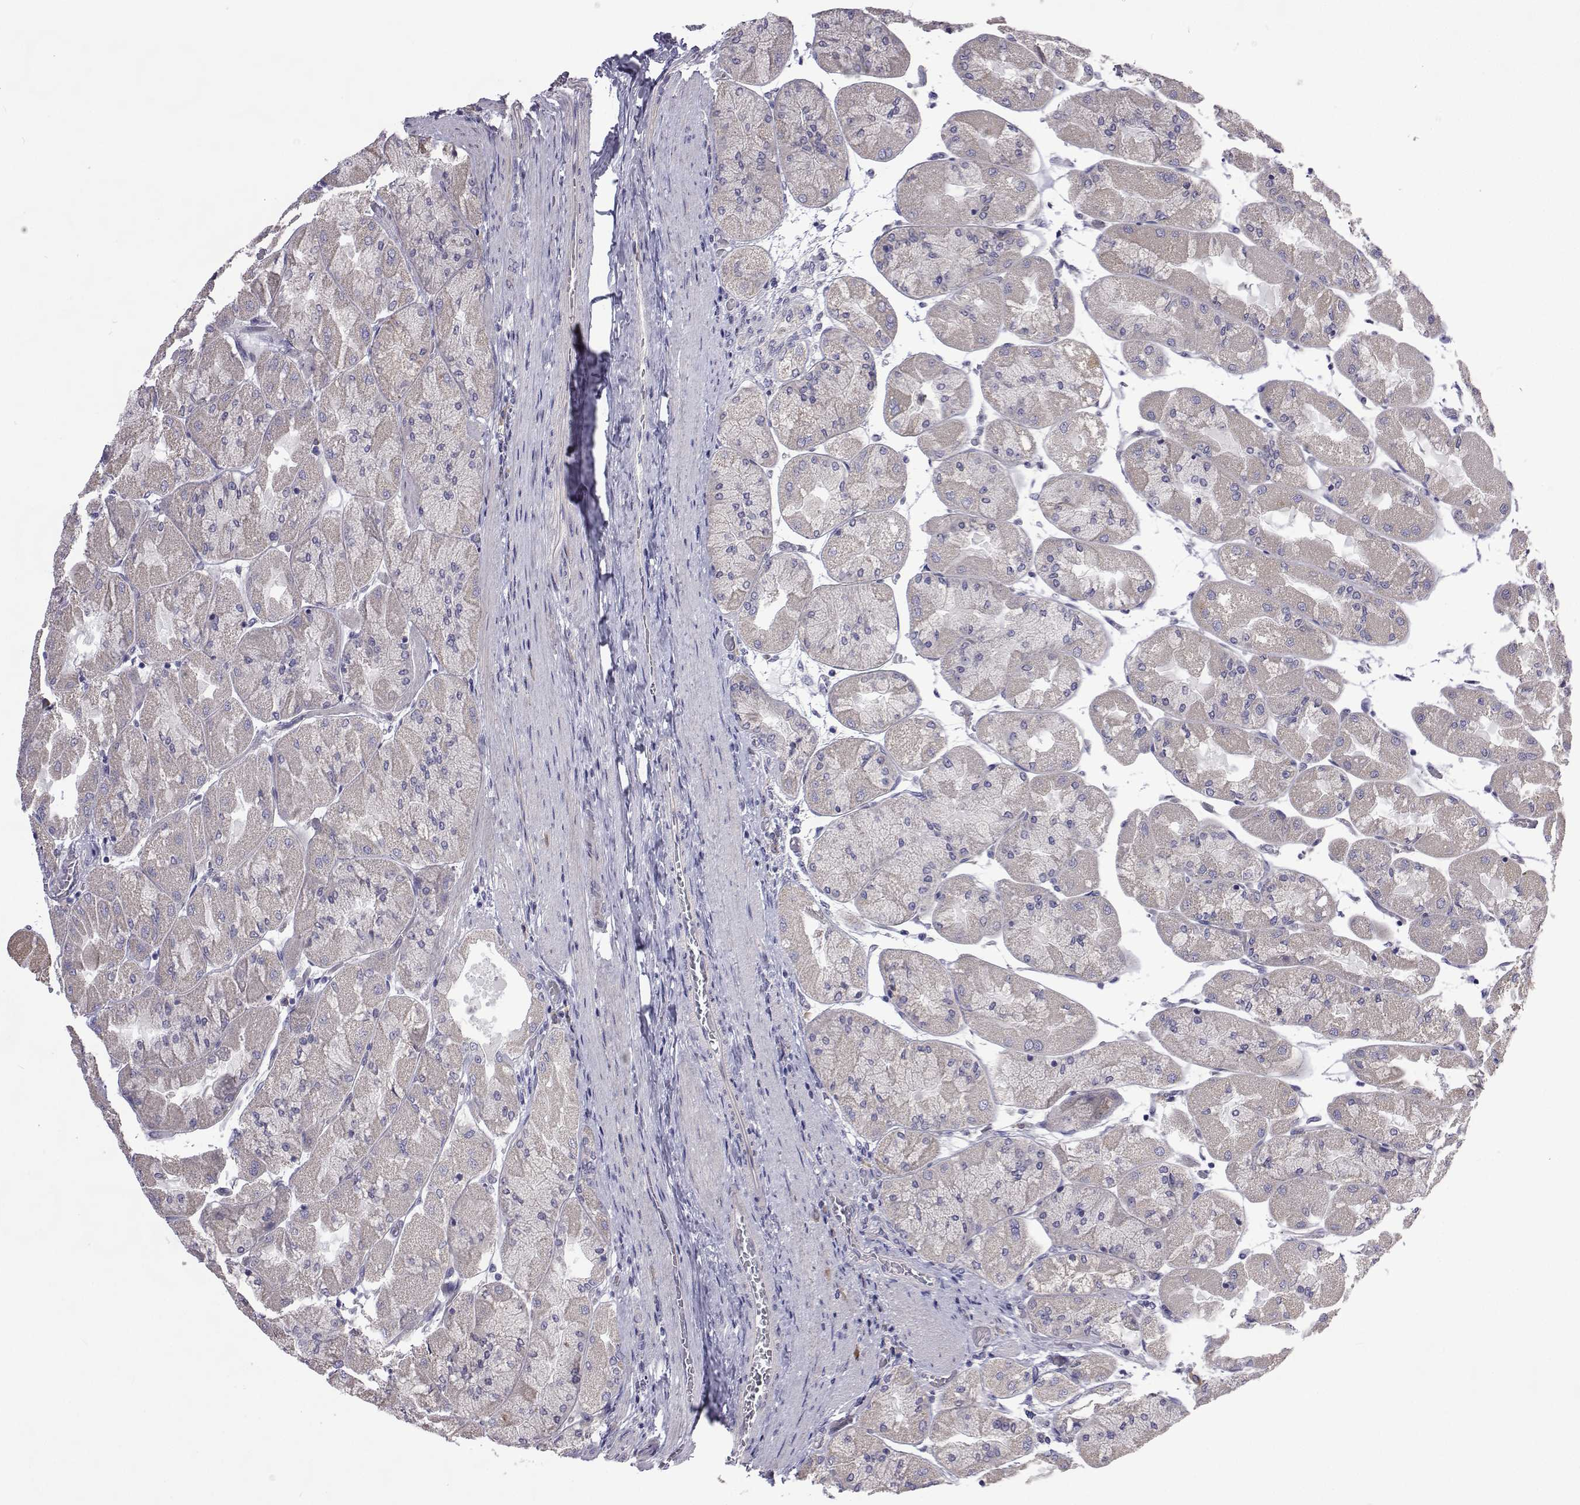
{"staining": {"intensity": "negative", "quantity": "none", "location": "none"}, "tissue": "stomach", "cell_type": "Glandular cells", "image_type": "normal", "snomed": [{"axis": "morphology", "description": "Normal tissue, NOS"}, {"axis": "topography", "description": "Stomach"}], "caption": "Glandular cells show no significant protein staining in benign stomach.", "gene": "NPR3", "patient": {"sex": "female", "age": 61}}